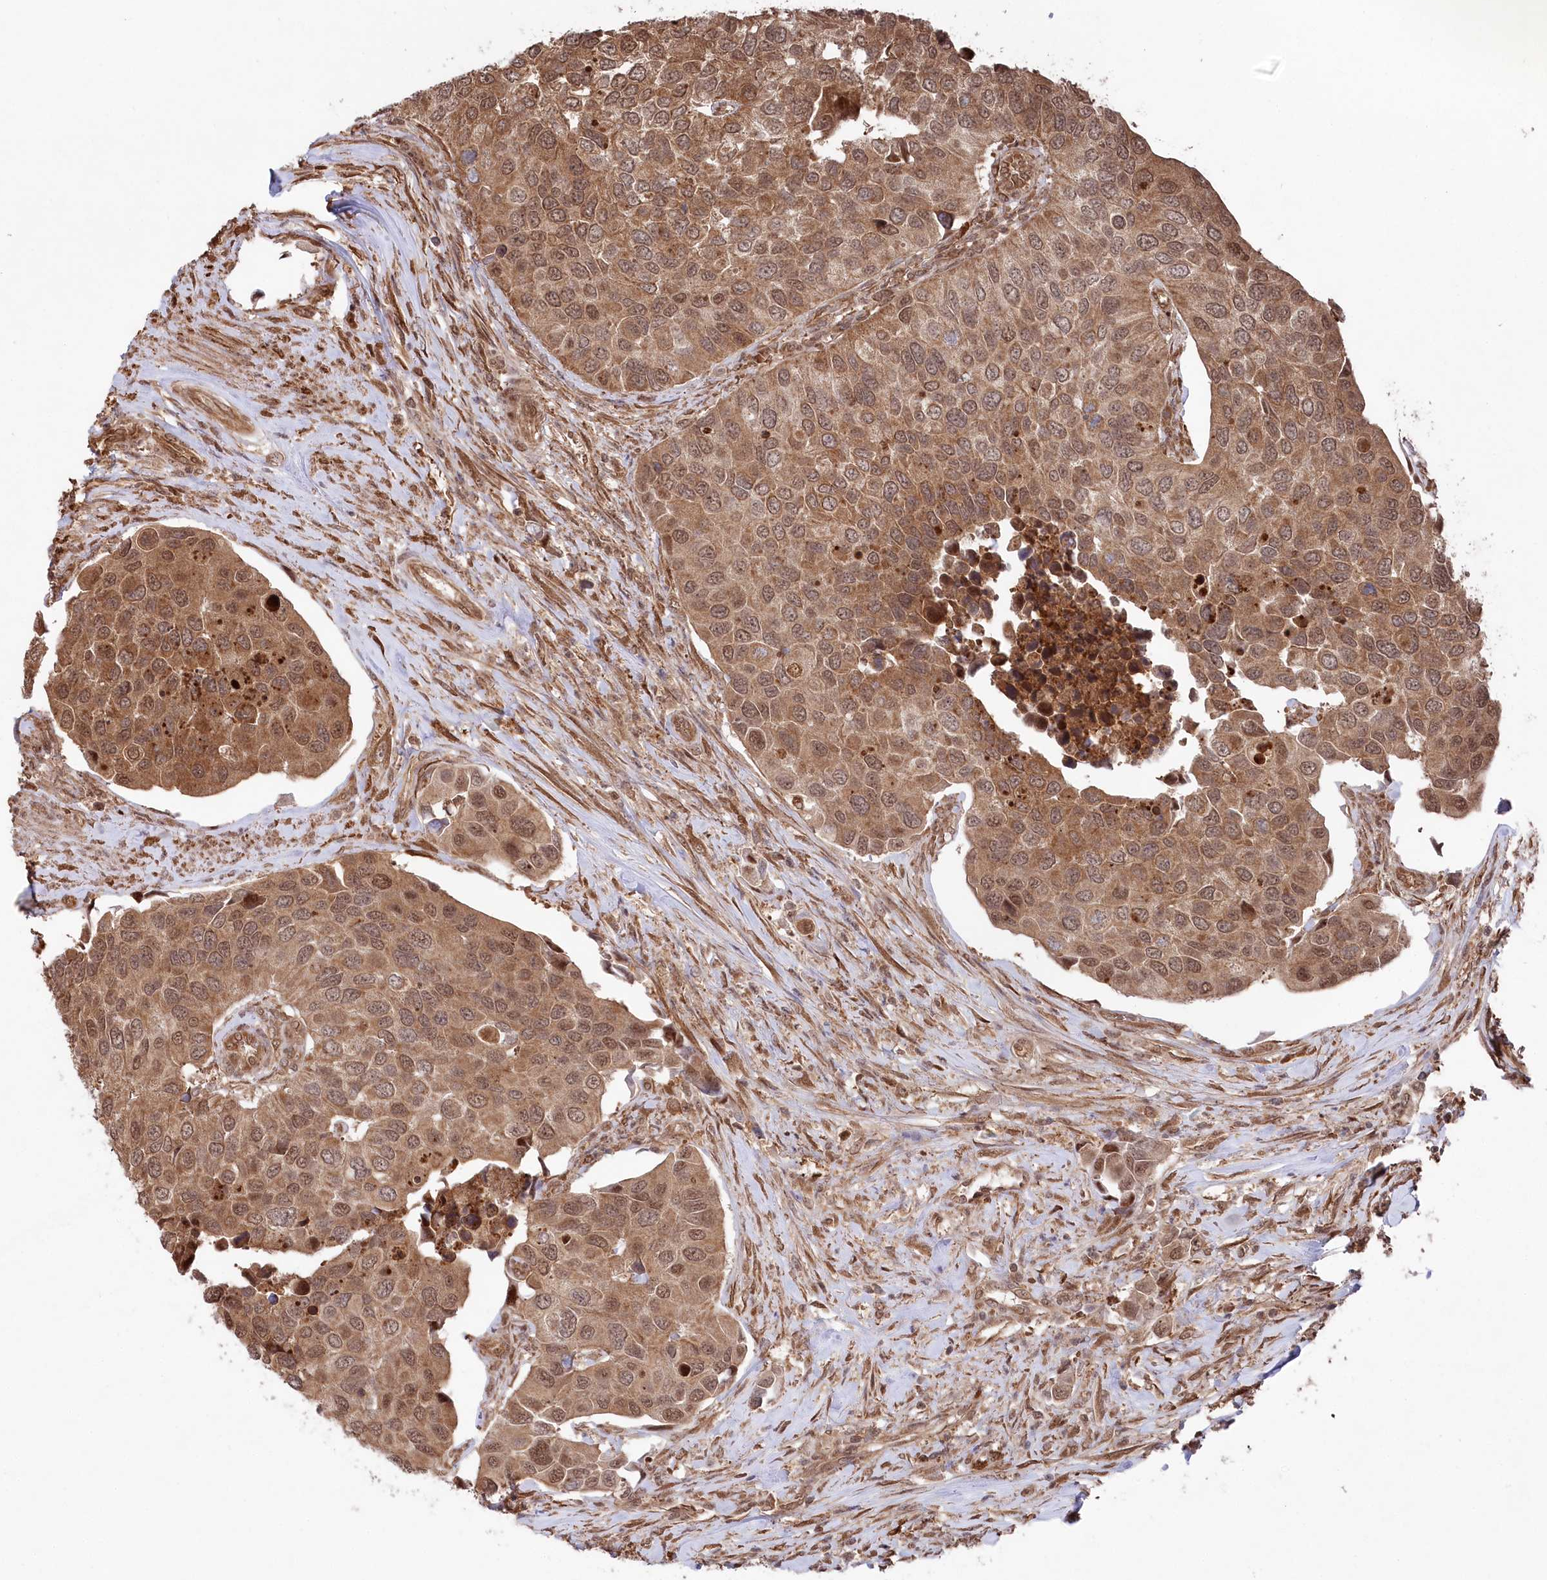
{"staining": {"intensity": "moderate", "quantity": ">75%", "location": "cytoplasmic/membranous,nuclear"}, "tissue": "urothelial cancer", "cell_type": "Tumor cells", "image_type": "cancer", "snomed": [{"axis": "morphology", "description": "Urothelial carcinoma, High grade"}, {"axis": "topography", "description": "Urinary bladder"}], "caption": "This image demonstrates urothelial carcinoma (high-grade) stained with IHC to label a protein in brown. The cytoplasmic/membranous and nuclear of tumor cells show moderate positivity for the protein. Nuclei are counter-stained blue.", "gene": "PSMA1", "patient": {"sex": "male", "age": 74}}